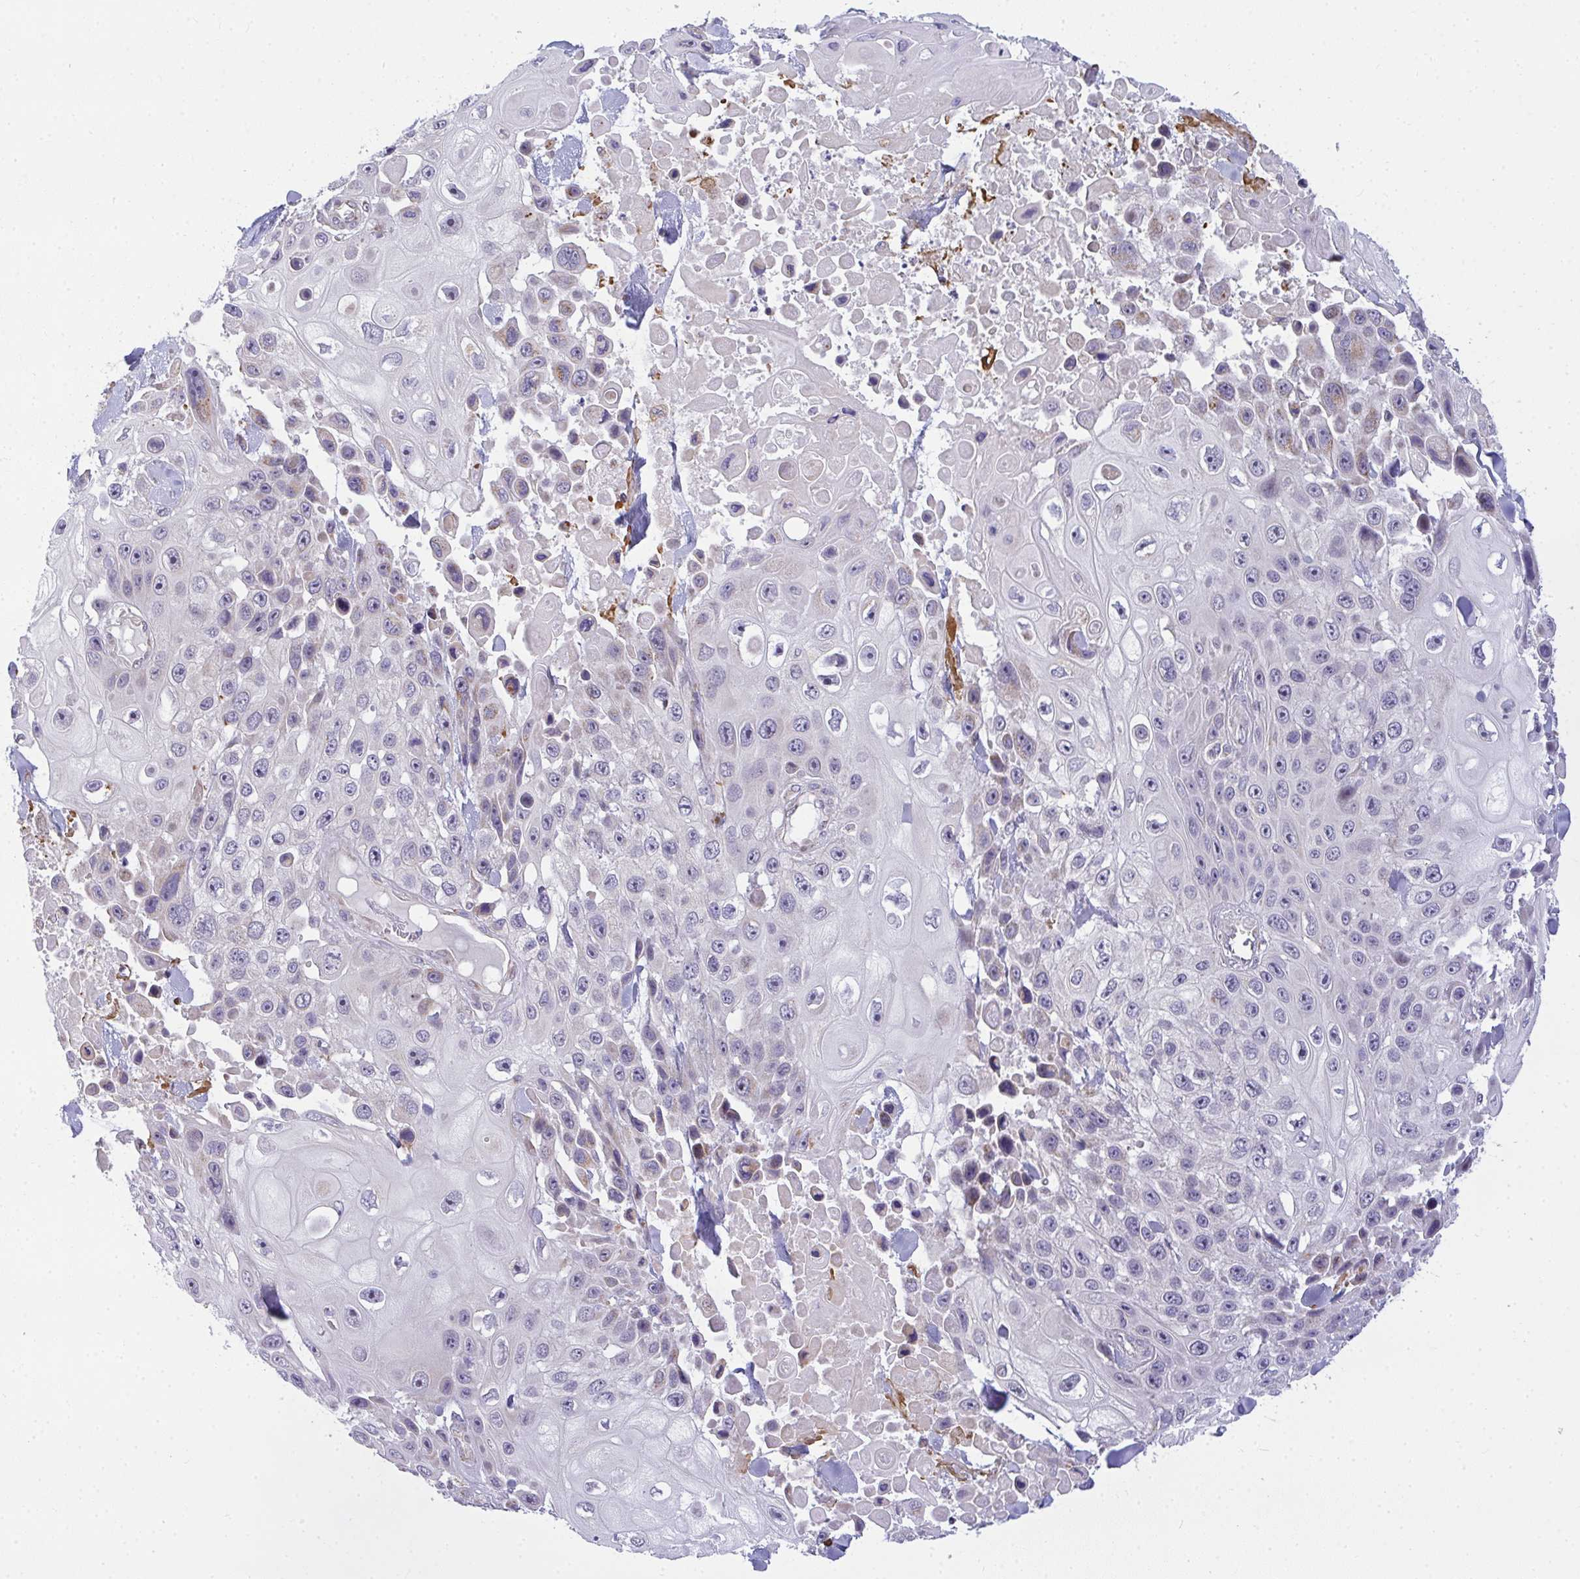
{"staining": {"intensity": "weak", "quantity": "<25%", "location": "cytoplasmic/membranous"}, "tissue": "skin cancer", "cell_type": "Tumor cells", "image_type": "cancer", "snomed": [{"axis": "morphology", "description": "Squamous cell carcinoma, NOS"}, {"axis": "topography", "description": "Skin"}], "caption": "The IHC photomicrograph has no significant expression in tumor cells of skin cancer (squamous cell carcinoma) tissue.", "gene": "SRRM4", "patient": {"sex": "male", "age": 82}}